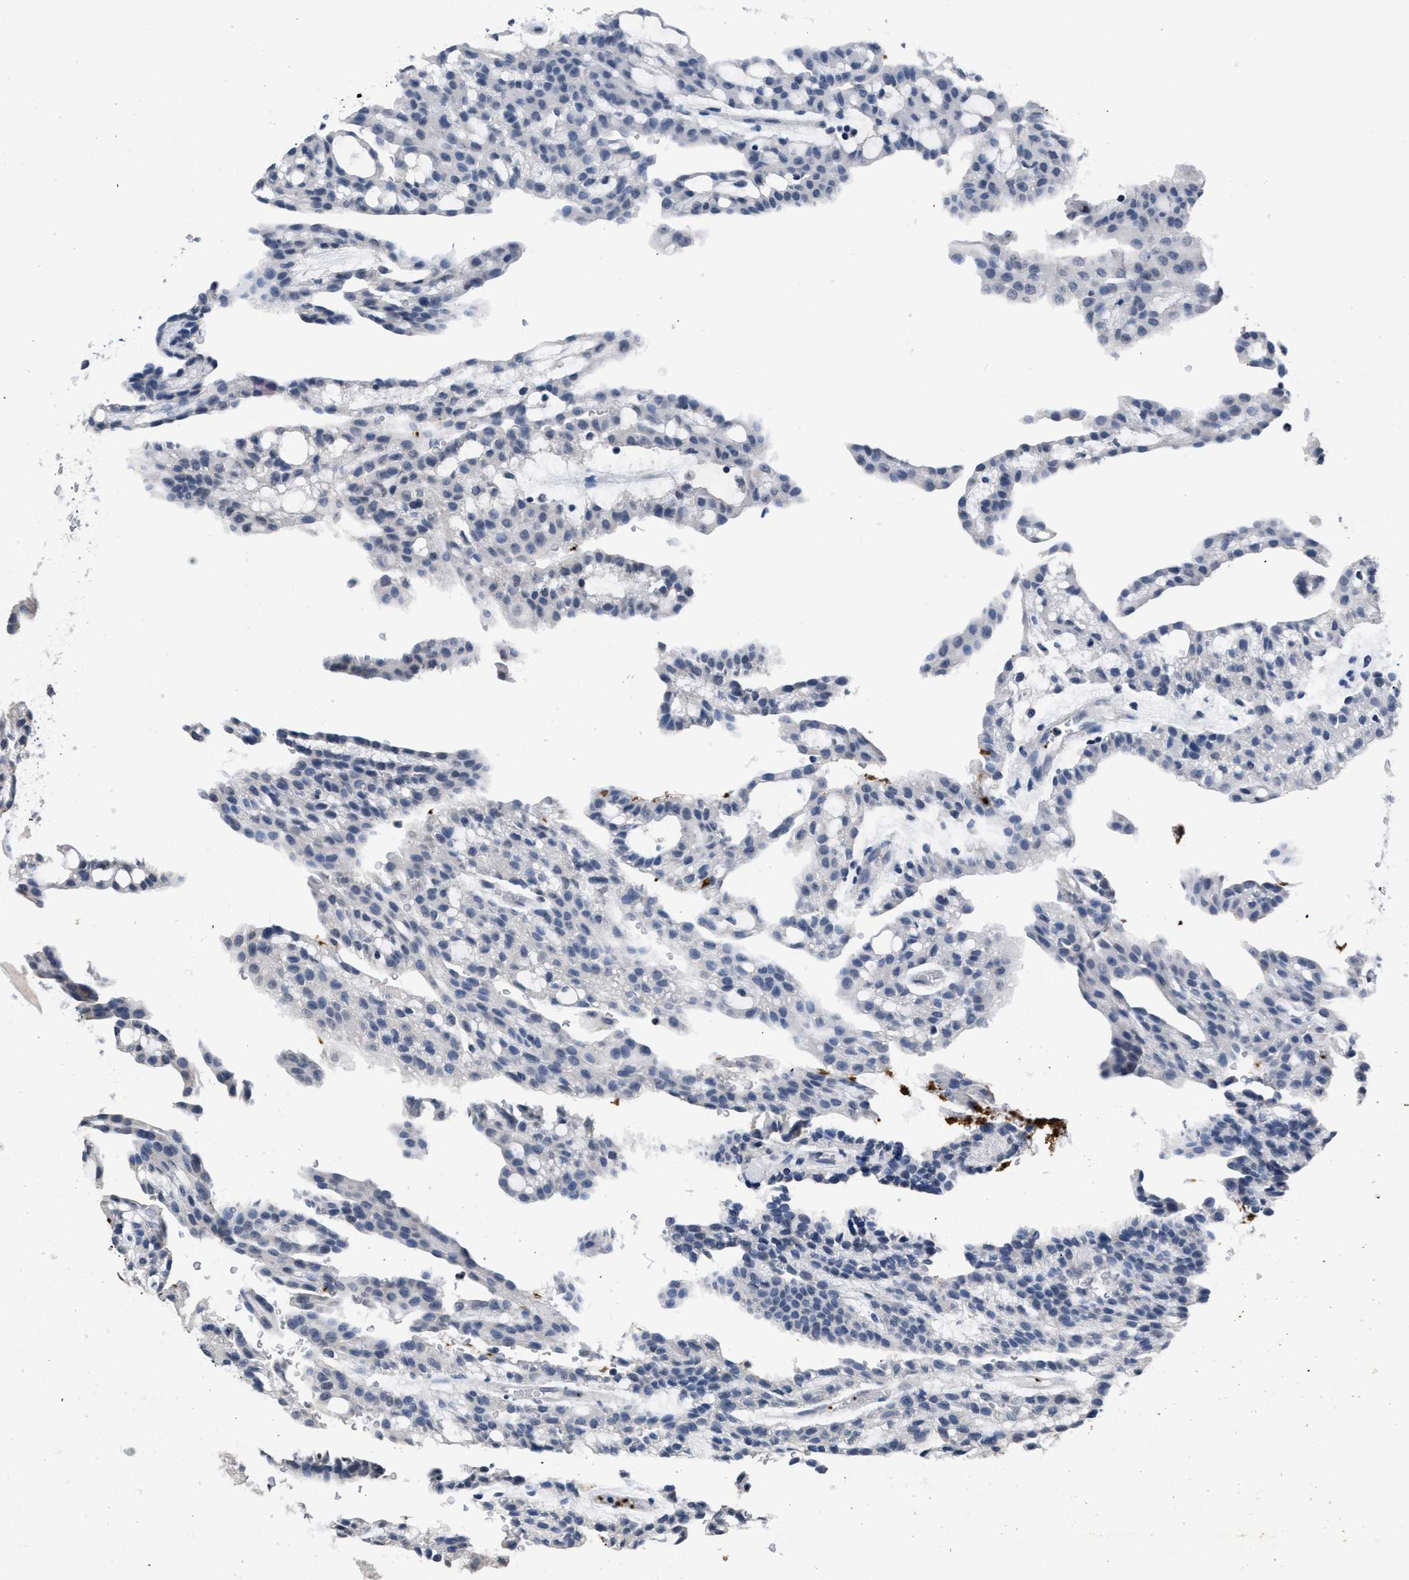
{"staining": {"intensity": "negative", "quantity": "none", "location": "none"}, "tissue": "renal cancer", "cell_type": "Tumor cells", "image_type": "cancer", "snomed": [{"axis": "morphology", "description": "Adenocarcinoma, NOS"}, {"axis": "topography", "description": "Kidney"}], "caption": "The immunohistochemistry image has no significant expression in tumor cells of renal cancer tissue.", "gene": "ITGA2B", "patient": {"sex": "male", "age": 63}}